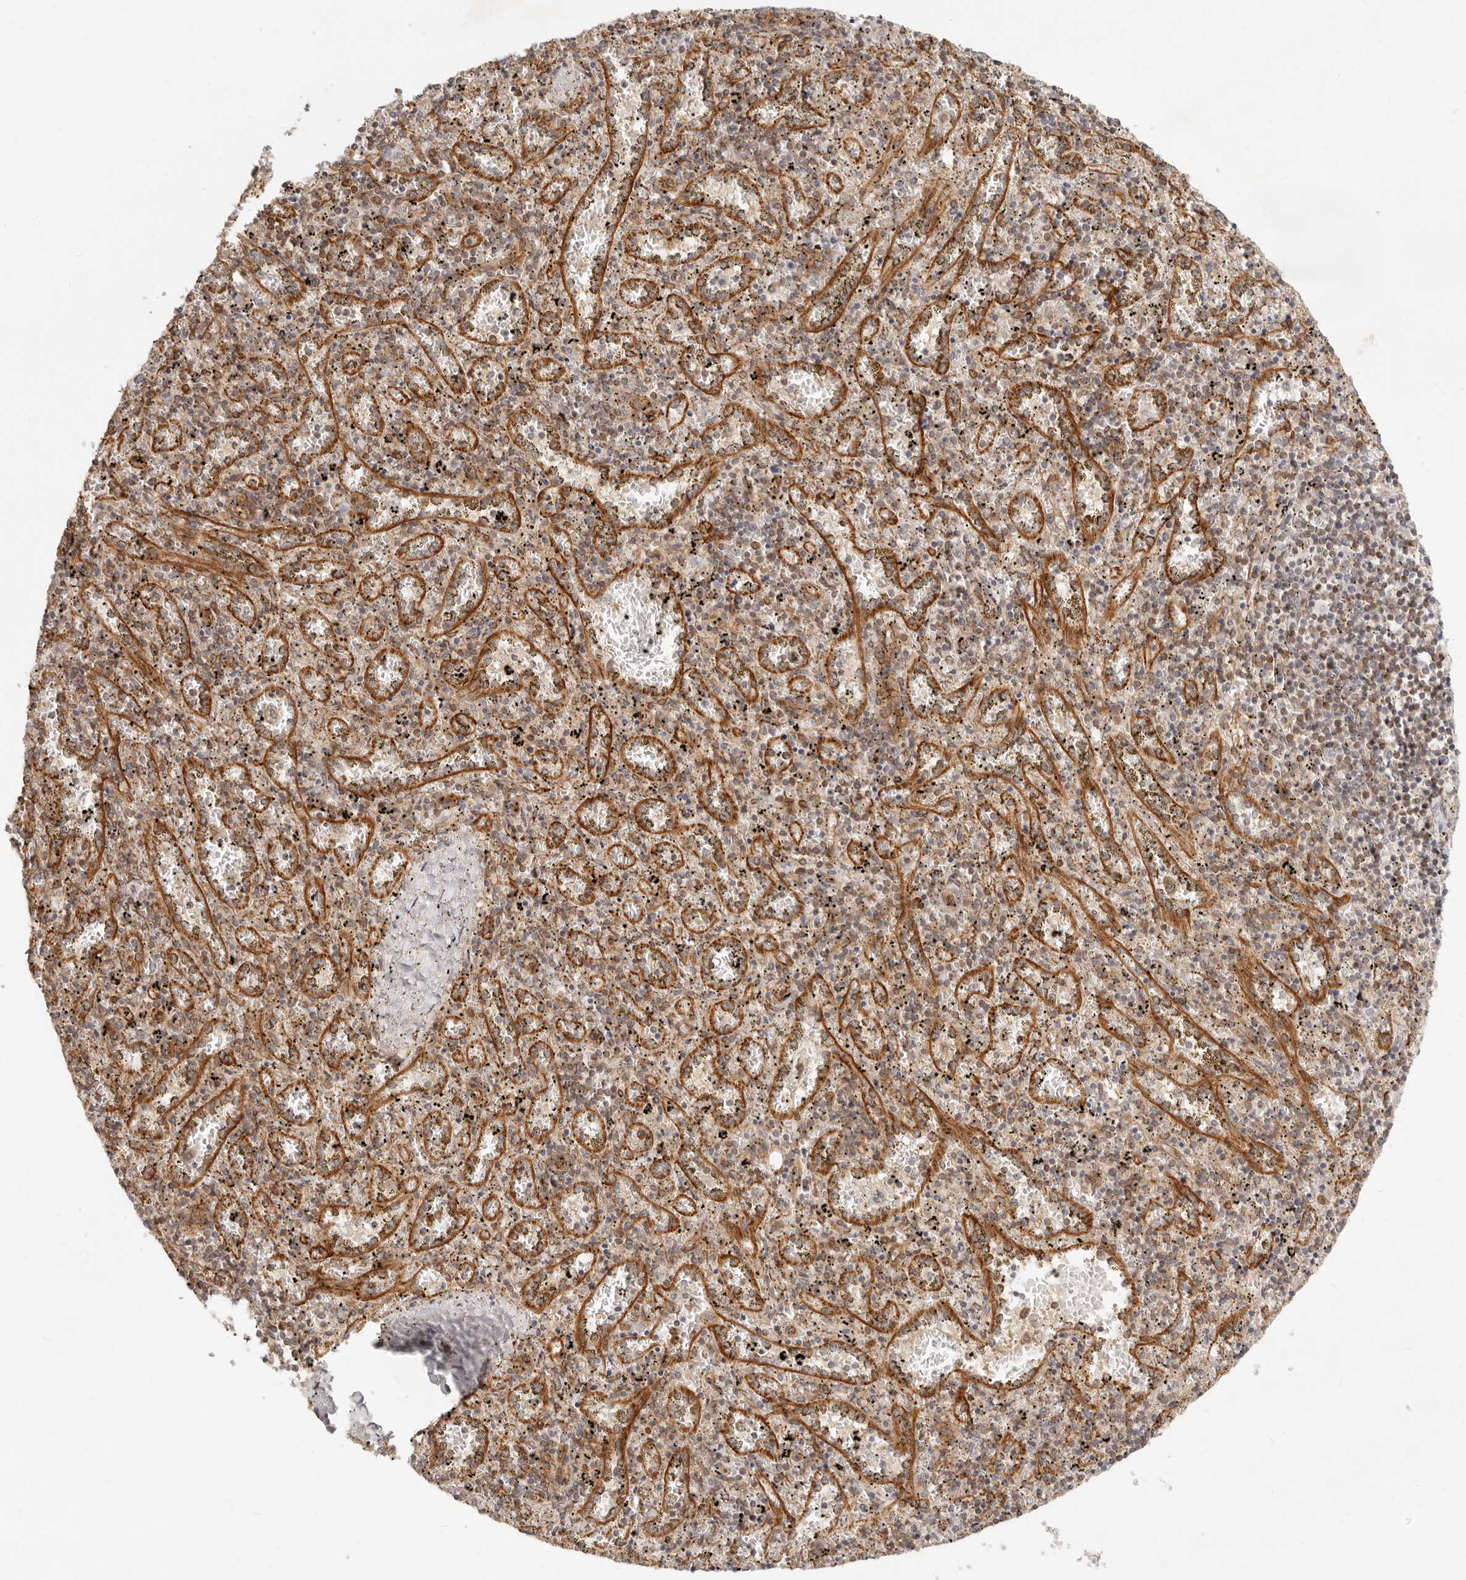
{"staining": {"intensity": "weak", "quantity": "25%-75%", "location": "cytoplasmic/membranous"}, "tissue": "spleen", "cell_type": "Cells in red pulp", "image_type": "normal", "snomed": [{"axis": "morphology", "description": "Normal tissue, NOS"}, {"axis": "topography", "description": "Spleen"}], "caption": "Immunohistochemical staining of benign human spleen exhibits 25%-75% levels of weak cytoplasmic/membranous protein staining in approximately 25%-75% of cells in red pulp.", "gene": "UFSP1", "patient": {"sex": "male", "age": 11}}